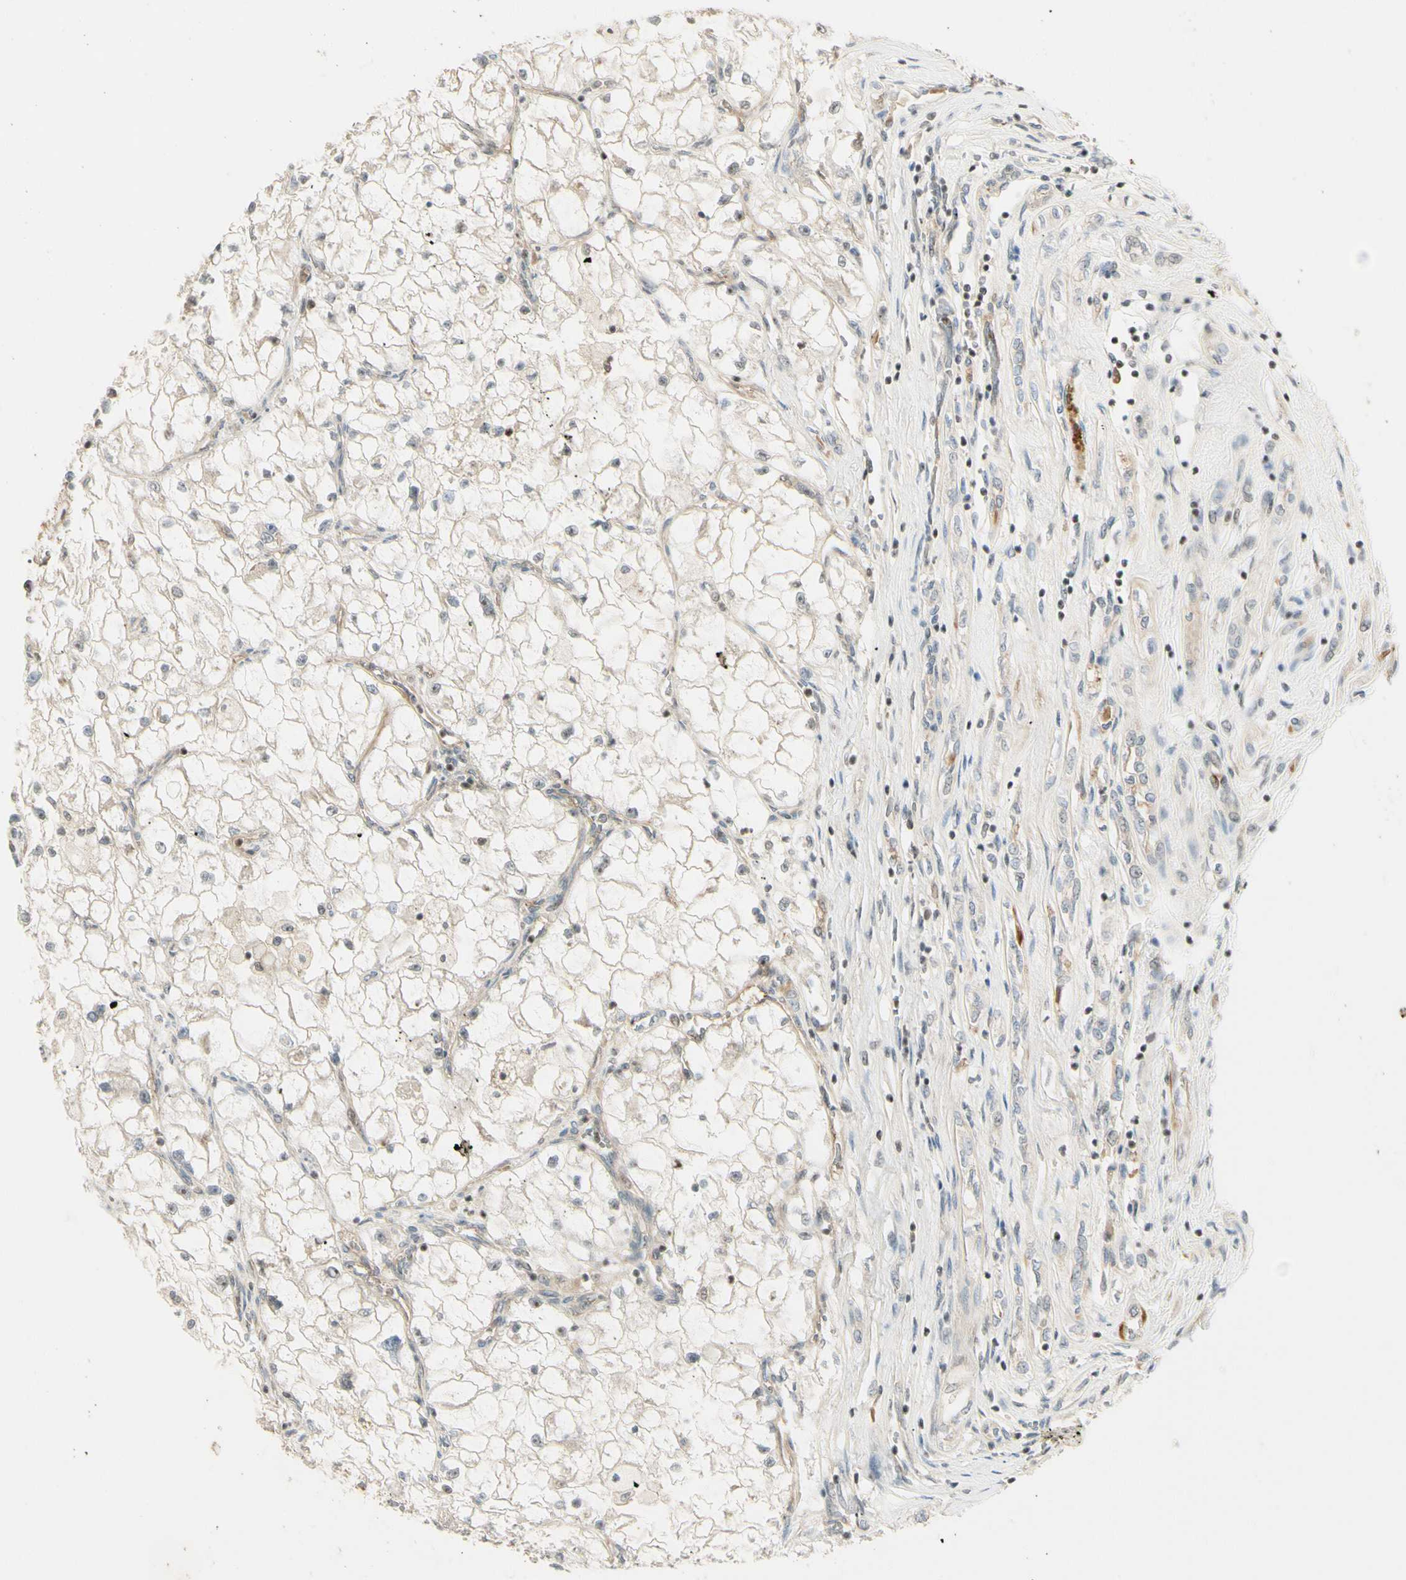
{"staining": {"intensity": "weak", "quantity": ">75%", "location": "cytoplasmic/membranous"}, "tissue": "renal cancer", "cell_type": "Tumor cells", "image_type": "cancer", "snomed": [{"axis": "morphology", "description": "Adenocarcinoma, NOS"}, {"axis": "topography", "description": "Kidney"}], "caption": "Immunohistochemistry staining of renal adenocarcinoma, which exhibits low levels of weak cytoplasmic/membranous positivity in approximately >75% of tumor cells indicating weak cytoplasmic/membranous protein expression. The staining was performed using DAB (brown) for protein detection and nuclei were counterstained in hematoxylin (blue).", "gene": "NFYA", "patient": {"sex": "female", "age": 70}}